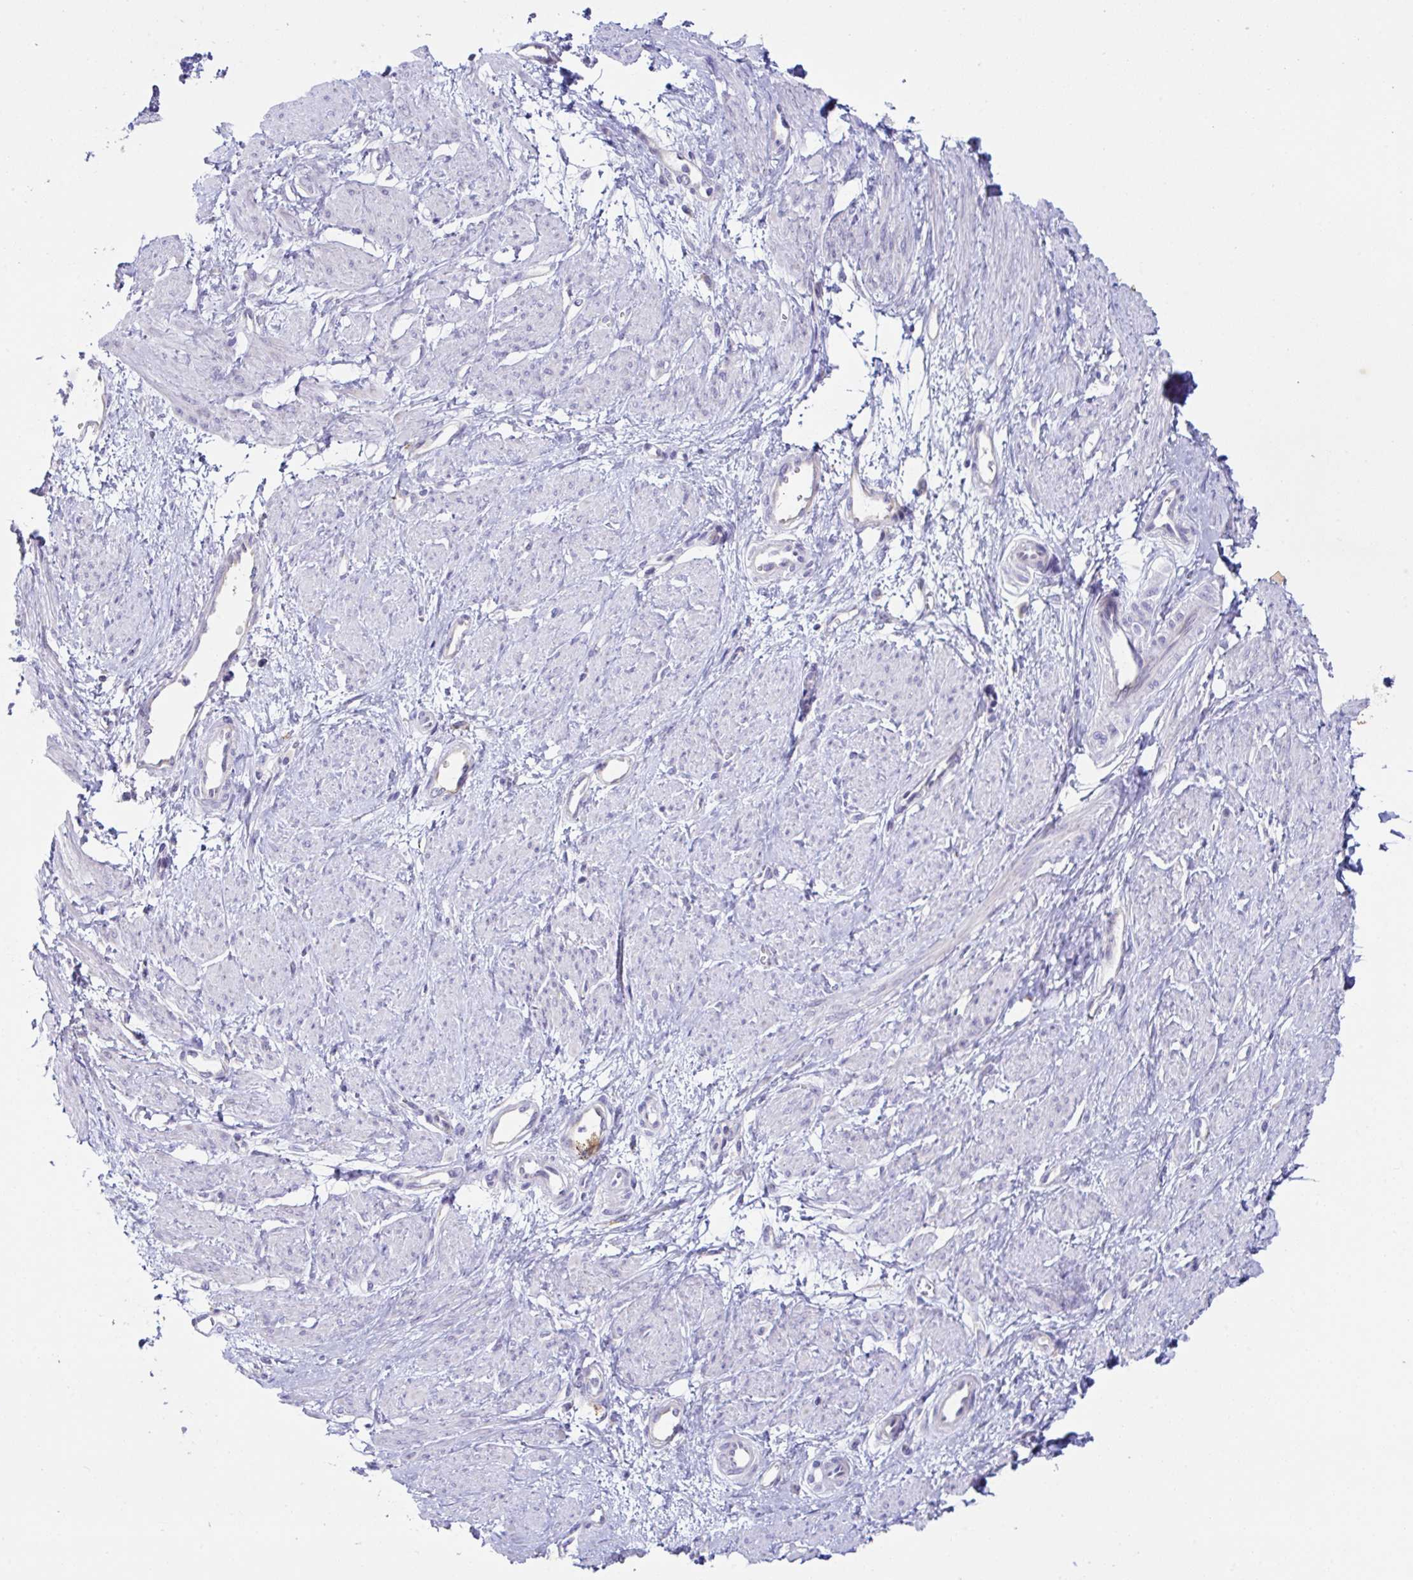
{"staining": {"intensity": "negative", "quantity": "none", "location": "none"}, "tissue": "smooth muscle", "cell_type": "Smooth muscle cells", "image_type": "normal", "snomed": [{"axis": "morphology", "description": "Normal tissue, NOS"}, {"axis": "topography", "description": "Smooth muscle"}, {"axis": "topography", "description": "Uterus"}], "caption": "Immunohistochemistry (IHC) of normal human smooth muscle exhibits no staining in smooth muscle cells. Brightfield microscopy of immunohistochemistry stained with DAB (brown) and hematoxylin (blue), captured at high magnification.", "gene": "FAU", "patient": {"sex": "female", "age": 39}}